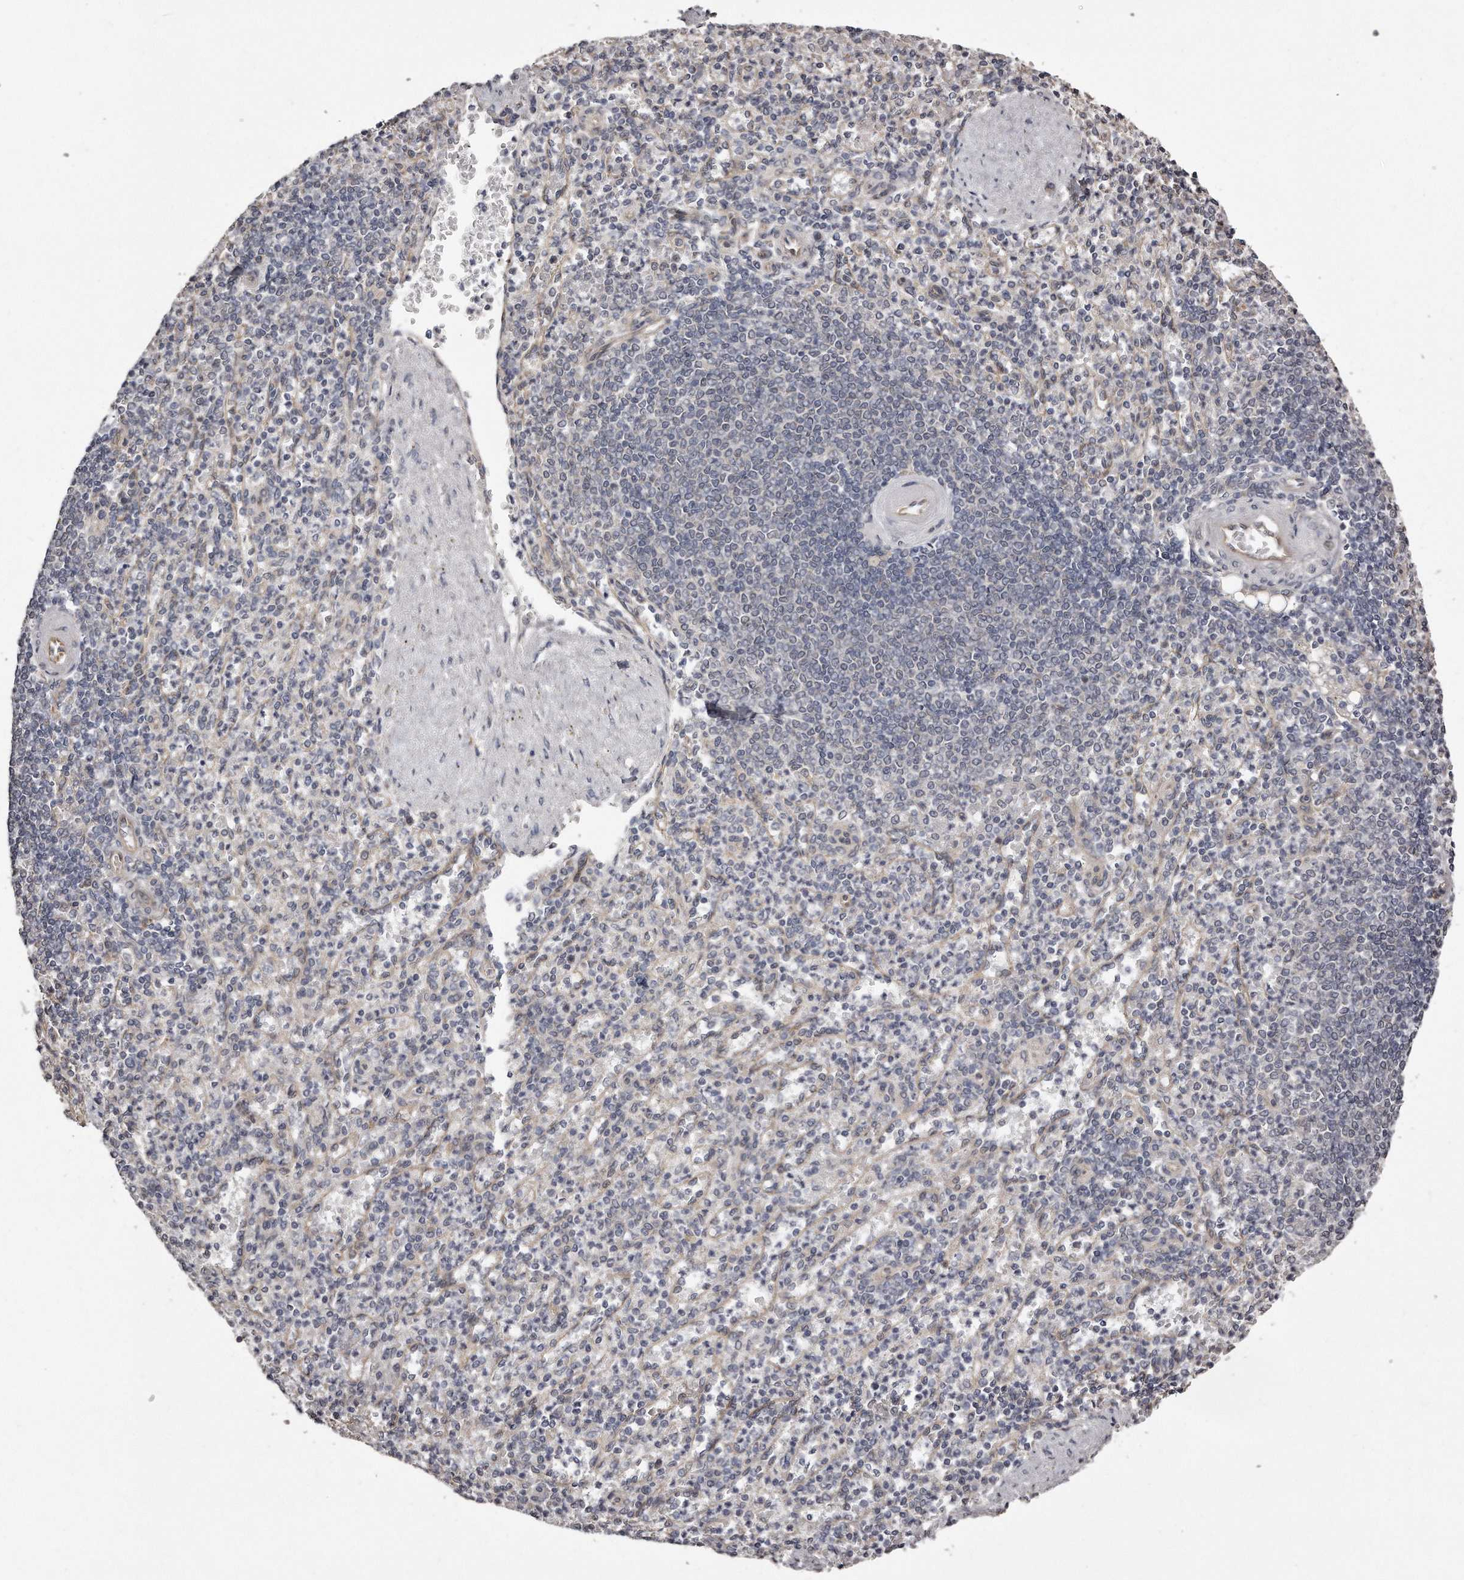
{"staining": {"intensity": "negative", "quantity": "none", "location": "none"}, "tissue": "spleen", "cell_type": "Cells in red pulp", "image_type": "normal", "snomed": [{"axis": "morphology", "description": "Normal tissue, NOS"}, {"axis": "topography", "description": "Spleen"}], "caption": "Histopathology image shows no significant protein expression in cells in red pulp of benign spleen.", "gene": "TRAPPC14", "patient": {"sex": "female", "age": 74}}